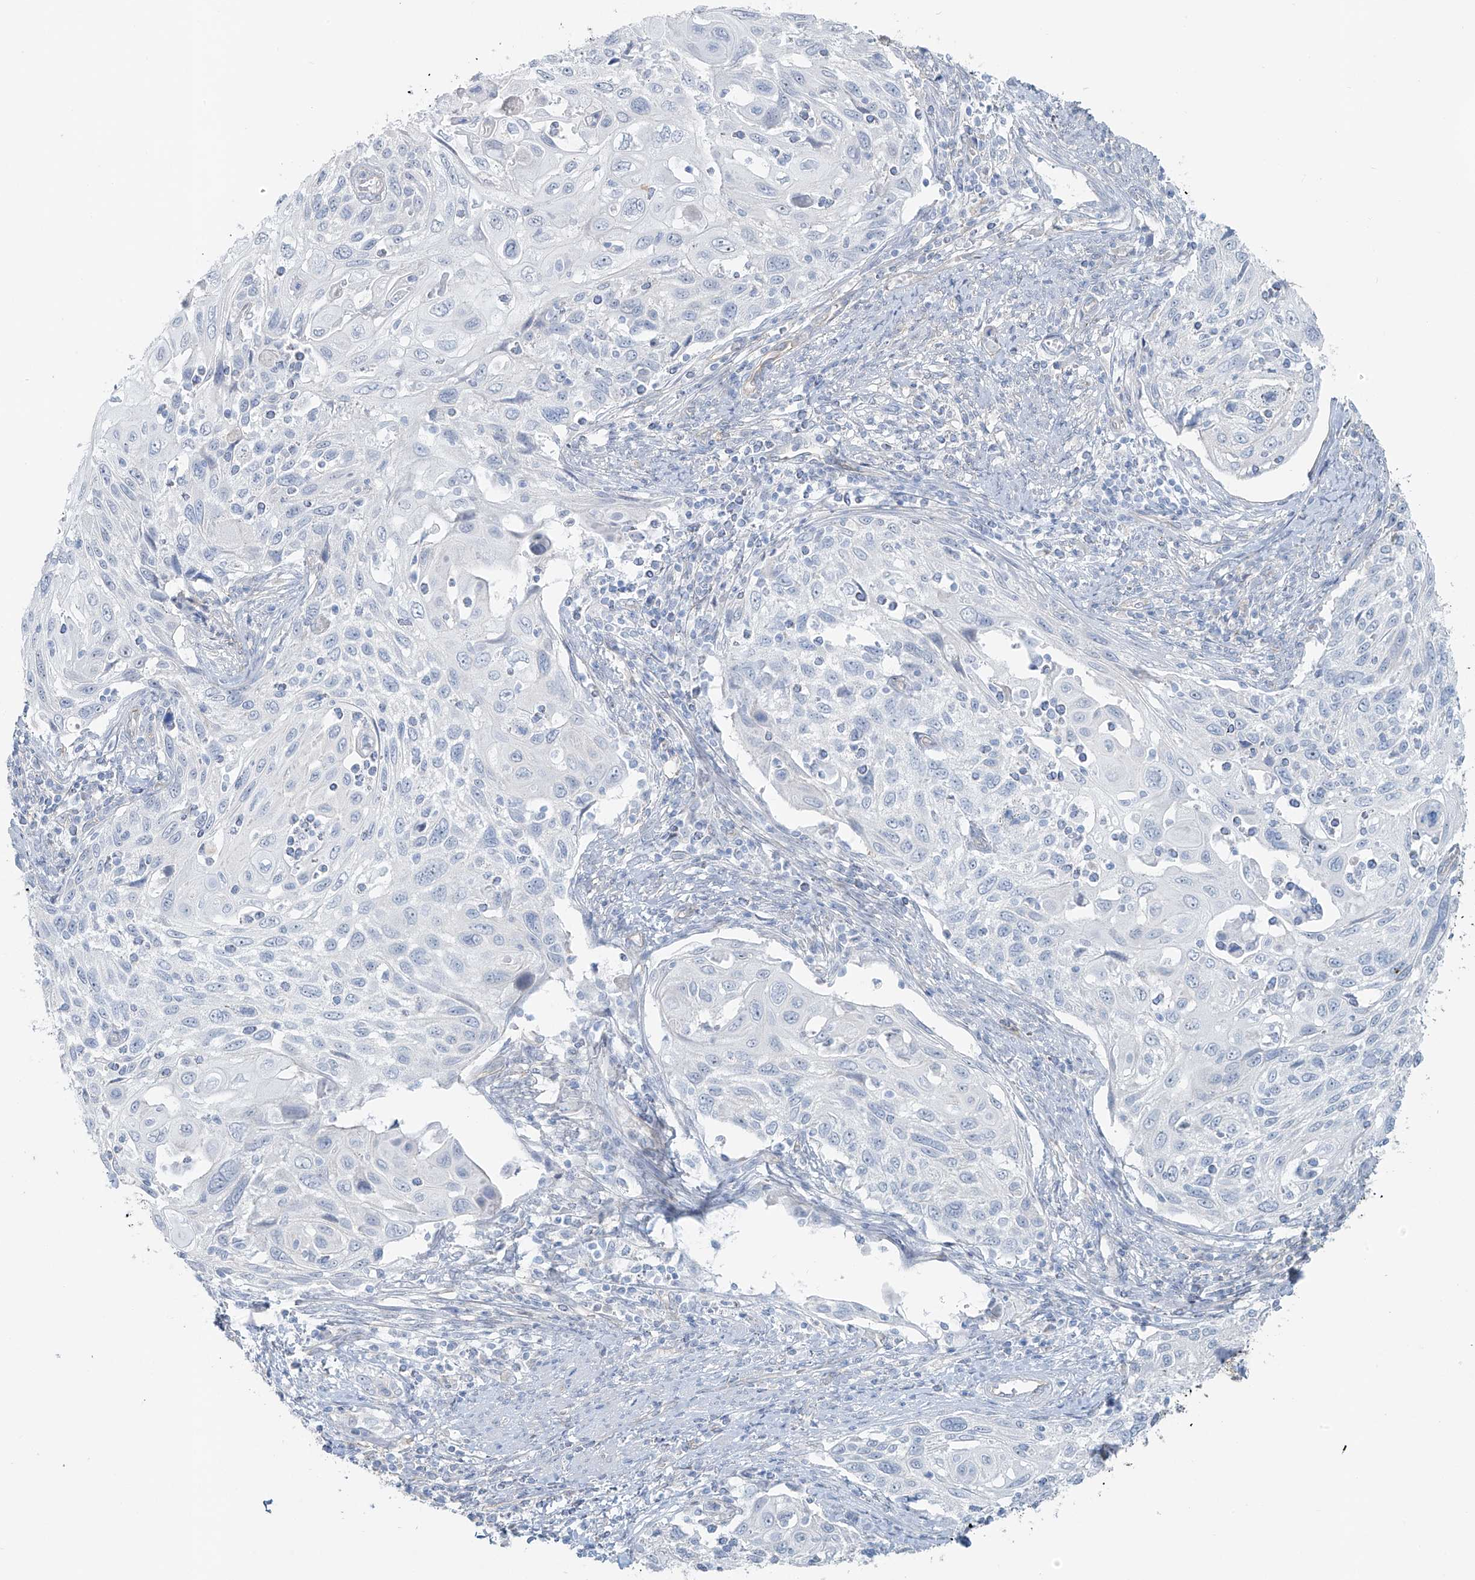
{"staining": {"intensity": "negative", "quantity": "none", "location": "none"}, "tissue": "cervical cancer", "cell_type": "Tumor cells", "image_type": "cancer", "snomed": [{"axis": "morphology", "description": "Squamous cell carcinoma, NOS"}, {"axis": "topography", "description": "Cervix"}], "caption": "The IHC histopathology image has no significant positivity in tumor cells of cervical cancer tissue.", "gene": "TUBE1", "patient": {"sex": "female", "age": 70}}